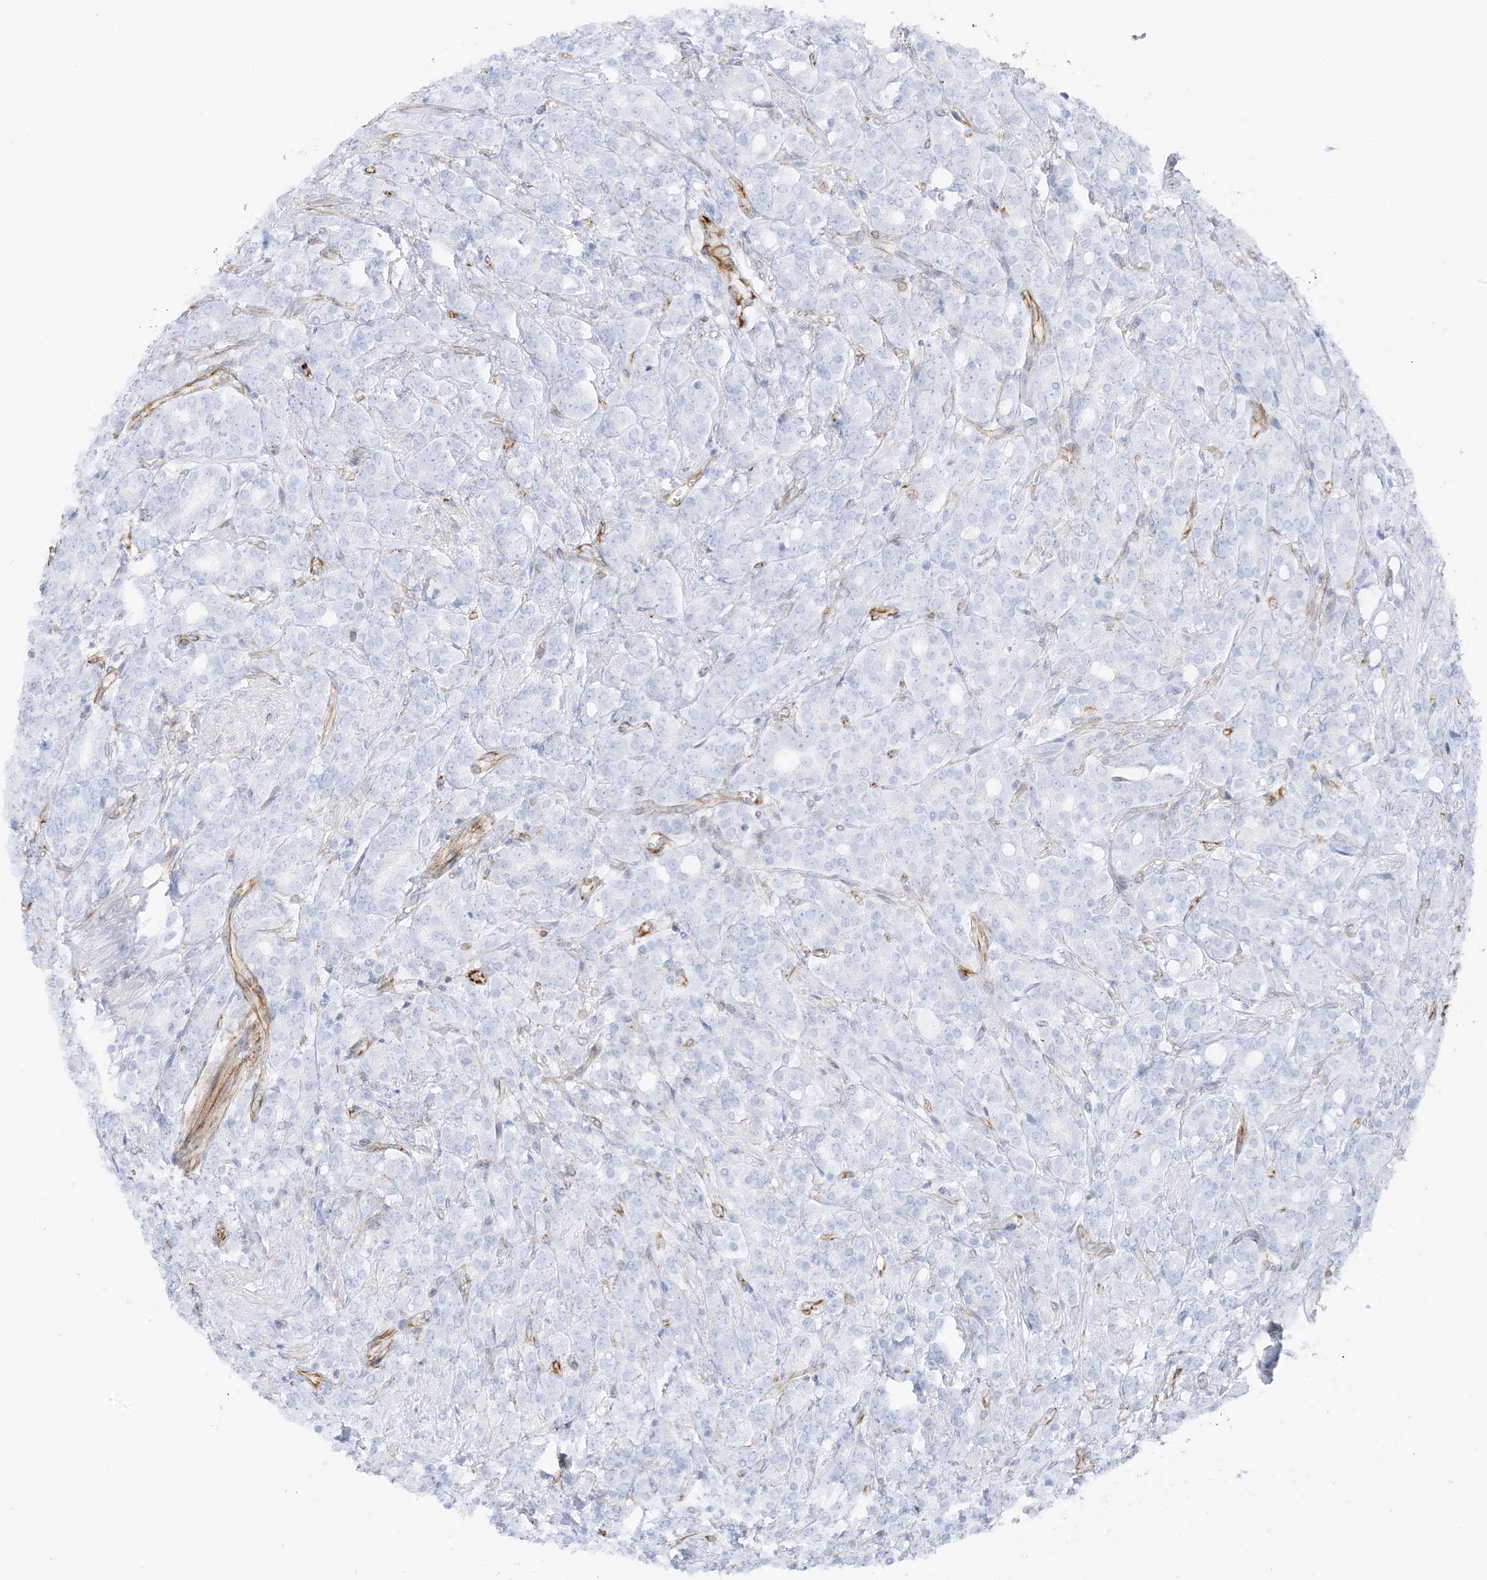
{"staining": {"intensity": "negative", "quantity": "none", "location": "none"}, "tissue": "prostate cancer", "cell_type": "Tumor cells", "image_type": "cancer", "snomed": [{"axis": "morphology", "description": "Adenocarcinoma, High grade"}, {"axis": "topography", "description": "Prostate"}], "caption": "A high-resolution micrograph shows IHC staining of prostate high-grade adenocarcinoma, which shows no significant staining in tumor cells.", "gene": "PID1", "patient": {"sex": "male", "age": 62}}